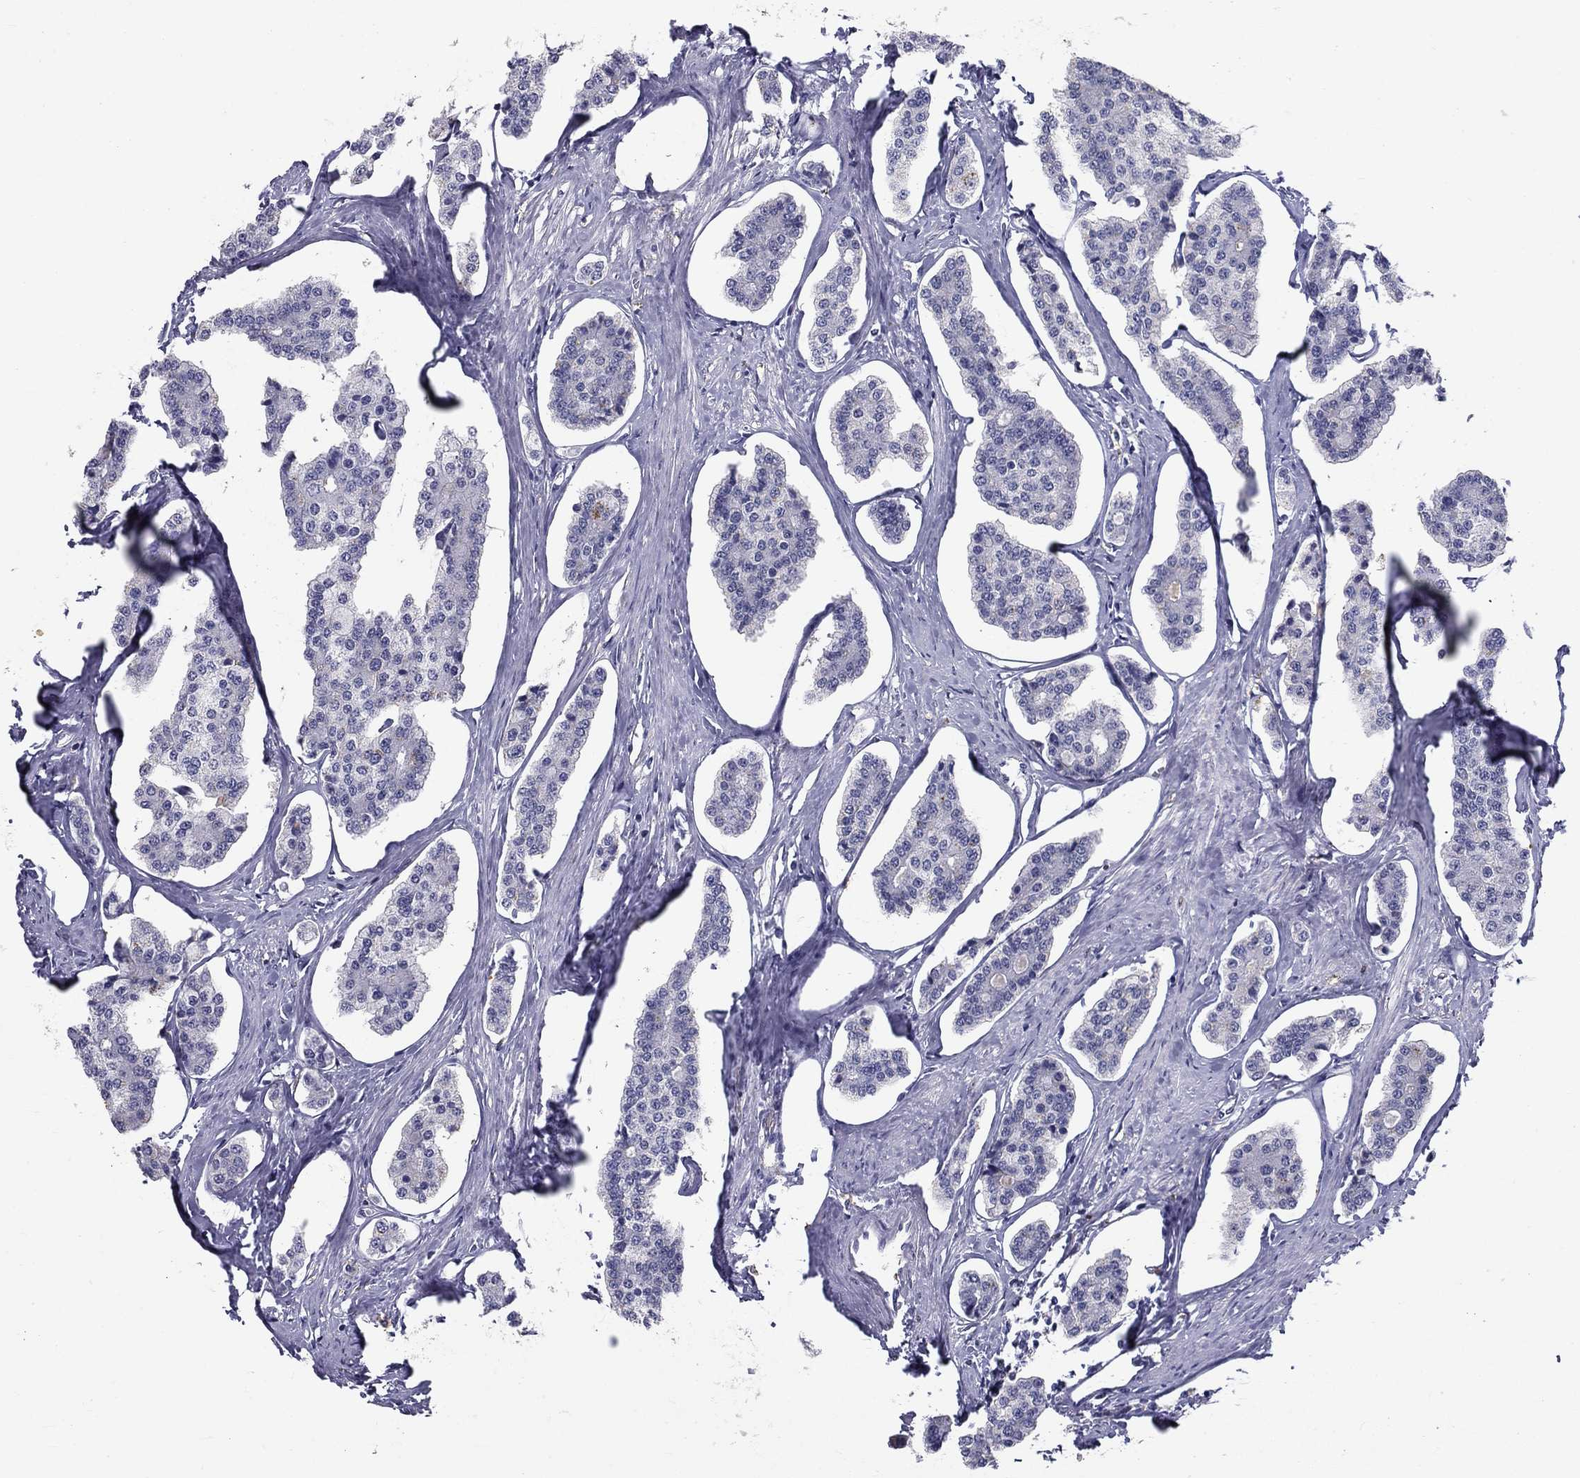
{"staining": {"intensity": "negative", "quantity": "none", "location": "none"}, "tissue": "carcinoid", "cell_type": "Tumor cells", "image_type": "cancer", "snomed": [{"axis": "morphology", "description": "Carcinoid, malignant, NOS"}, {"axis": "topography", "description": "Small intestine"}], "caption": "This micrograph is of carcinoid stained with IHC to label a protein in brown with the nuclei are counter-stained blue. There is no expression in tumor cells.", "gene": "IGSF8", "patient": {"sex": "female", "age": 65}}